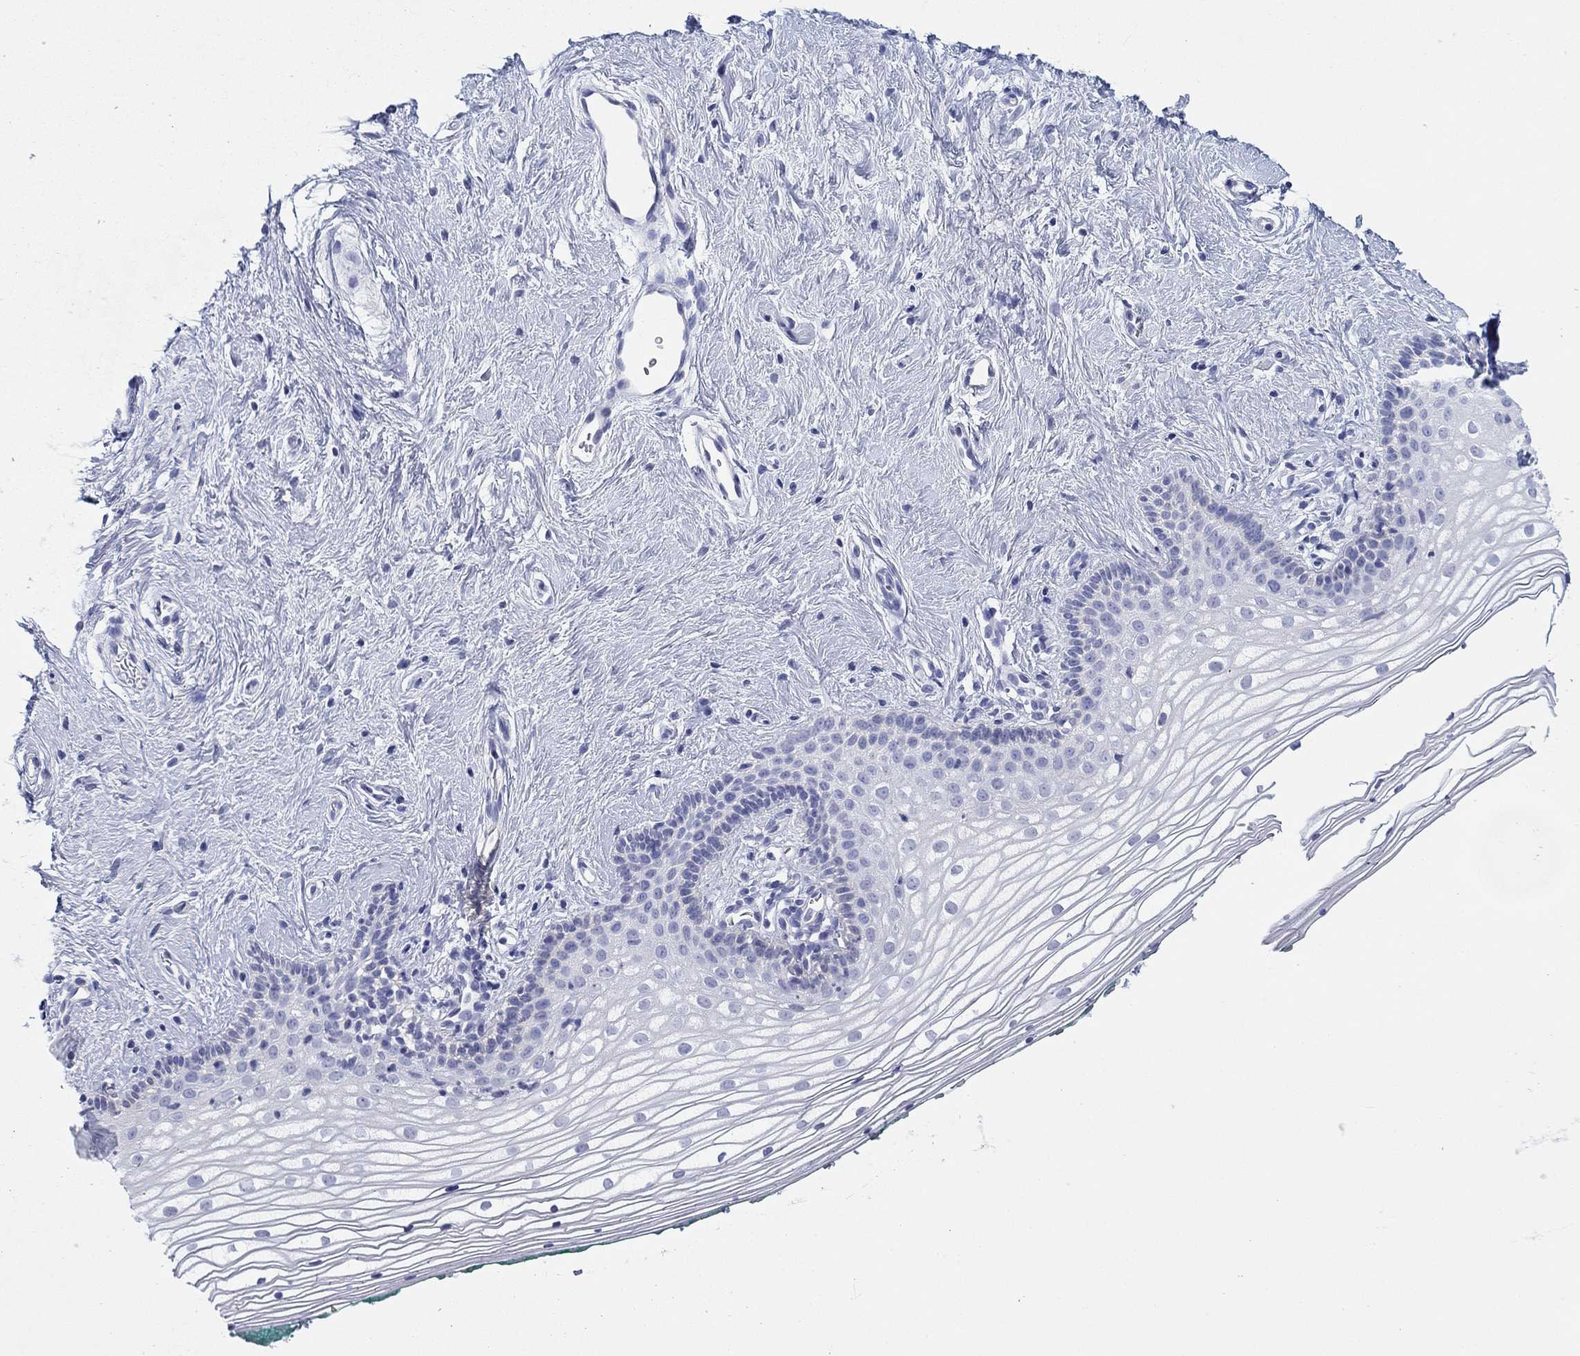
{"staining": {"intensity": "negative", "quantity": "none", "location": "none"}, "tissue": "vagina", "cell_type": "Squamous epithelial cells", "image_type": "normal", "snomed": [{"axis": "morphology", "description": "Normal tissue, NOS"}, {"axis": "topography", "description": "Vagina"}], "caption": "IHC photomicrograph of normal vagina: human vagina stained with DAB shows no significant protein positivity in squamous epithelial cells.", "gene": "ATP1B1", "patient": {"sex": "female", "age": 36}}